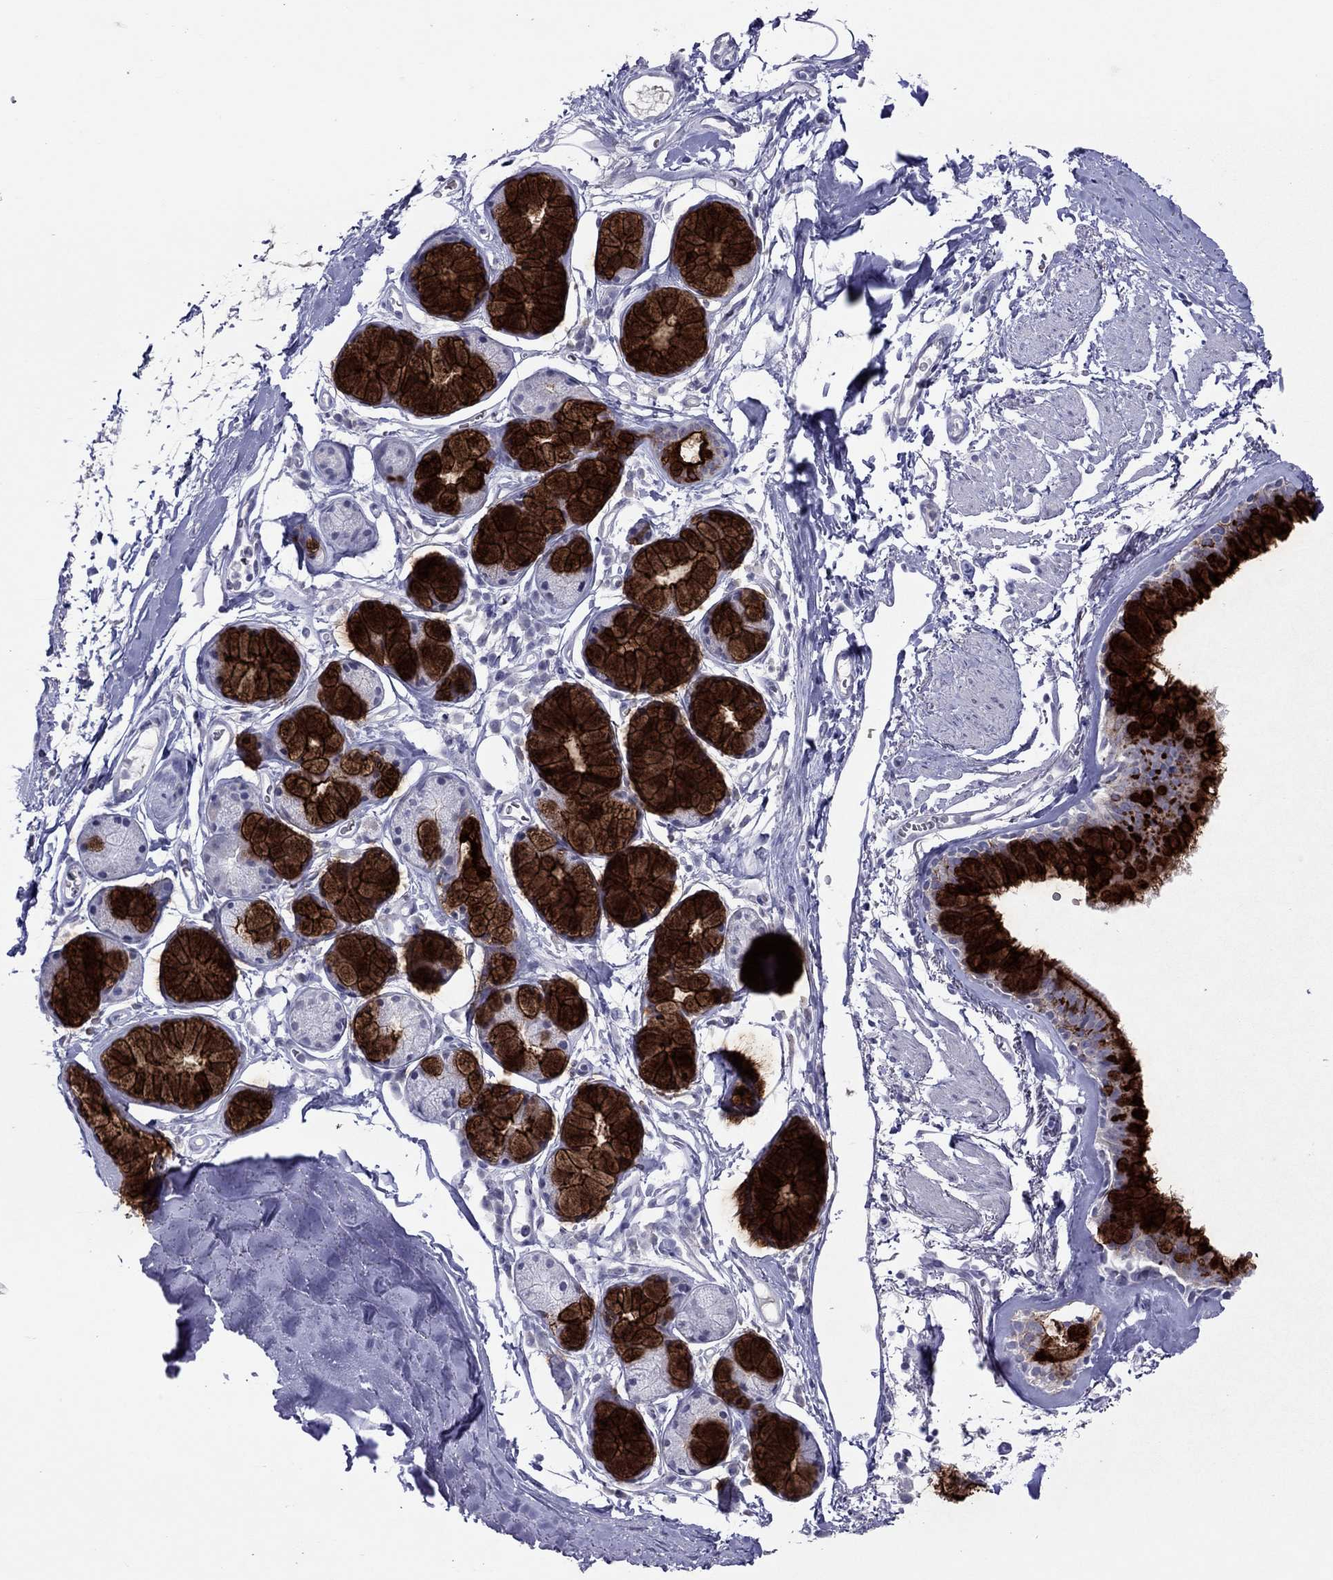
{"staining": {"intensity": "strong", "quantity": ">75%", "location": "cytoplasmic/membranous"}, "tissue": "bronchus", "cell_type": "Respiratory epithelial cells", "image_type": "normal", "snomed": [{"axis": "morphology", "description": "Normal tissue, NOS"}, {"axis": "morphology", "description": "Squamous cell carcinoma, NOS"}, {"axis": "topography", "description": "Cartilage tissue"}, {"axis": "topography", "description": "Bronchus"}], "caption": "Normal bronchus was stained to show a protein in brown. There is high levels of strong cytoplasmic/membranous expression in approximately >75% of respiratory epithelial cells.", "gene": "MUC16", "patient": {"sex": "male", "age": 72}}